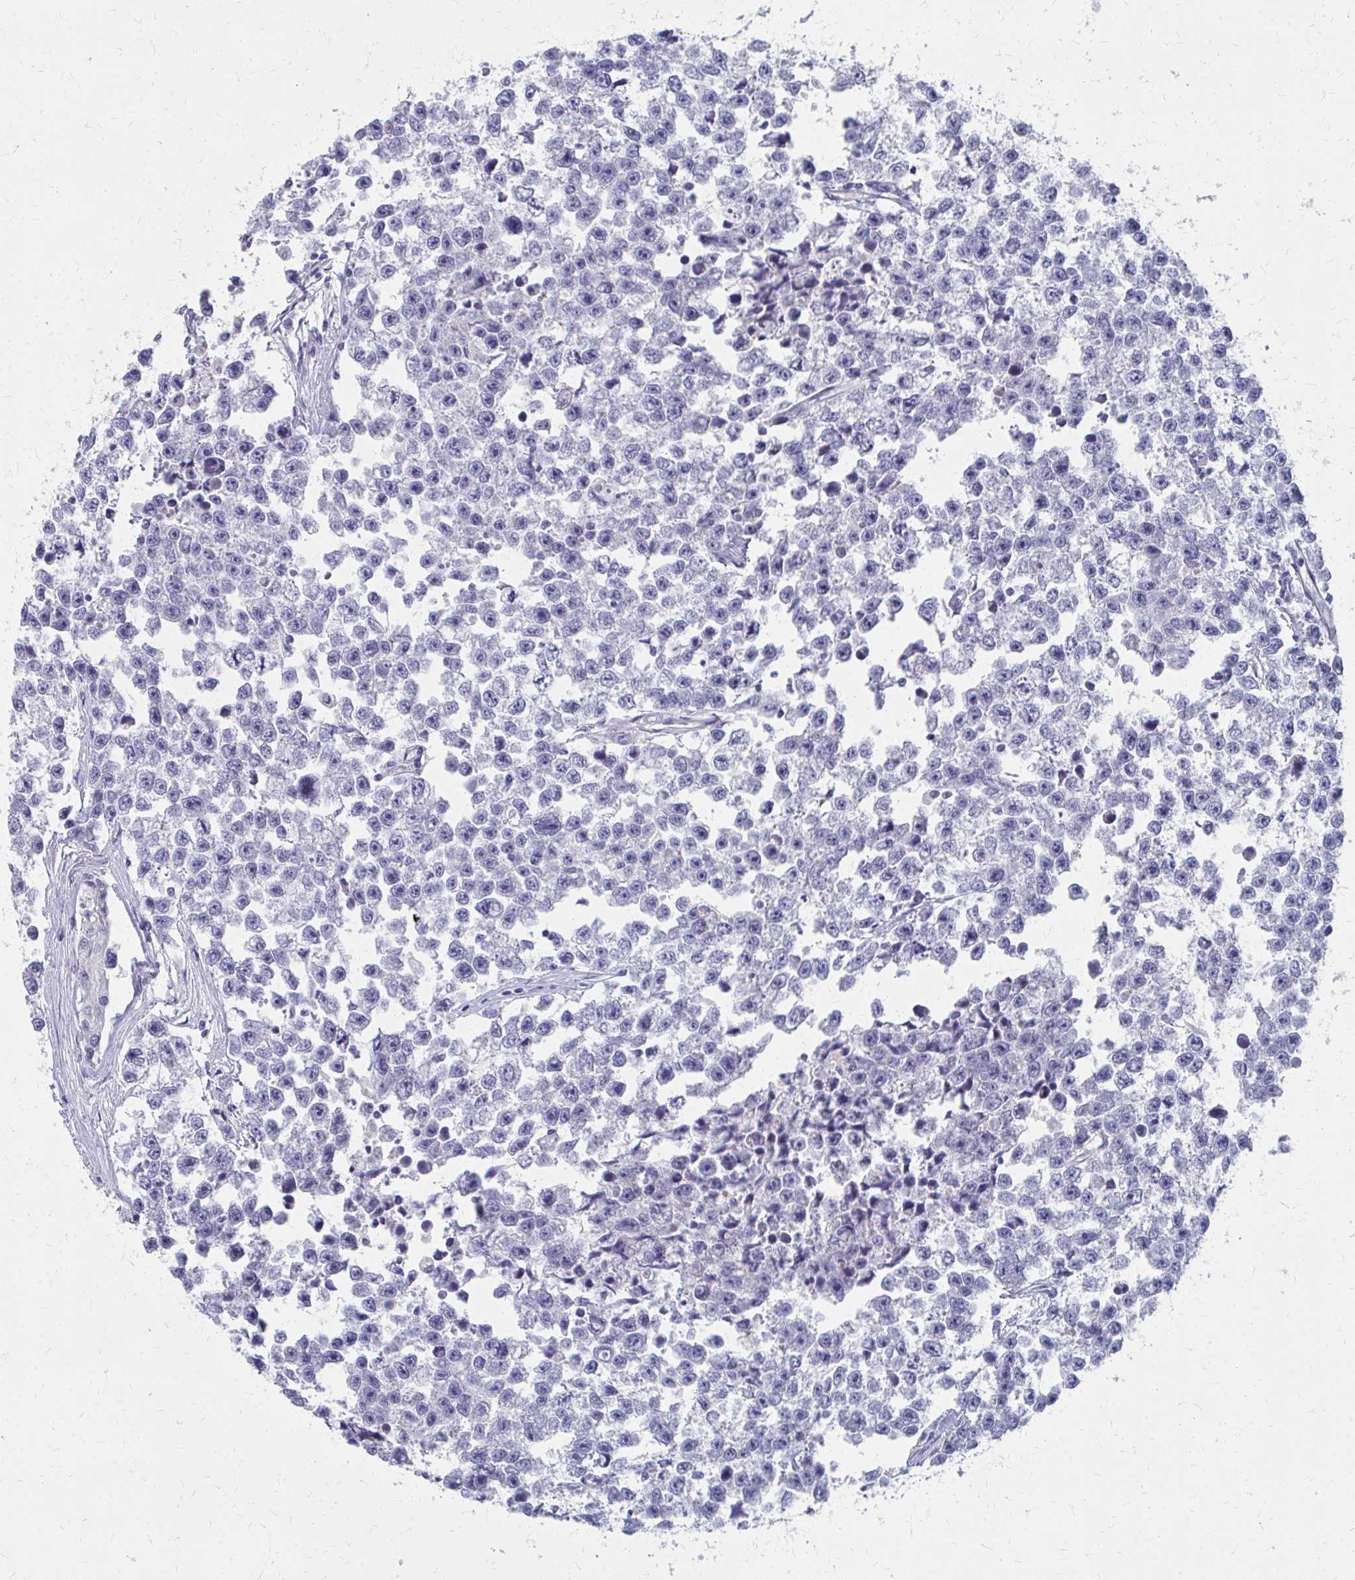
{"staining": {"intensity": "negative", "quantity": "none", "location": "none"}, "tissue": "testis cancer", "cell_type": "Tumor cells", "image_type": "cancer", "snomed": [{"axis": "morphology", "description": "Seminoma, NOS"}, {"axis": "topography", "description": "Testis"}], "caption": "A photomicrograph of human testis cancer is negative for staining in tumor cells.", "gene": "MS4A2", "patient": {"sex": "male", "age": 26}}